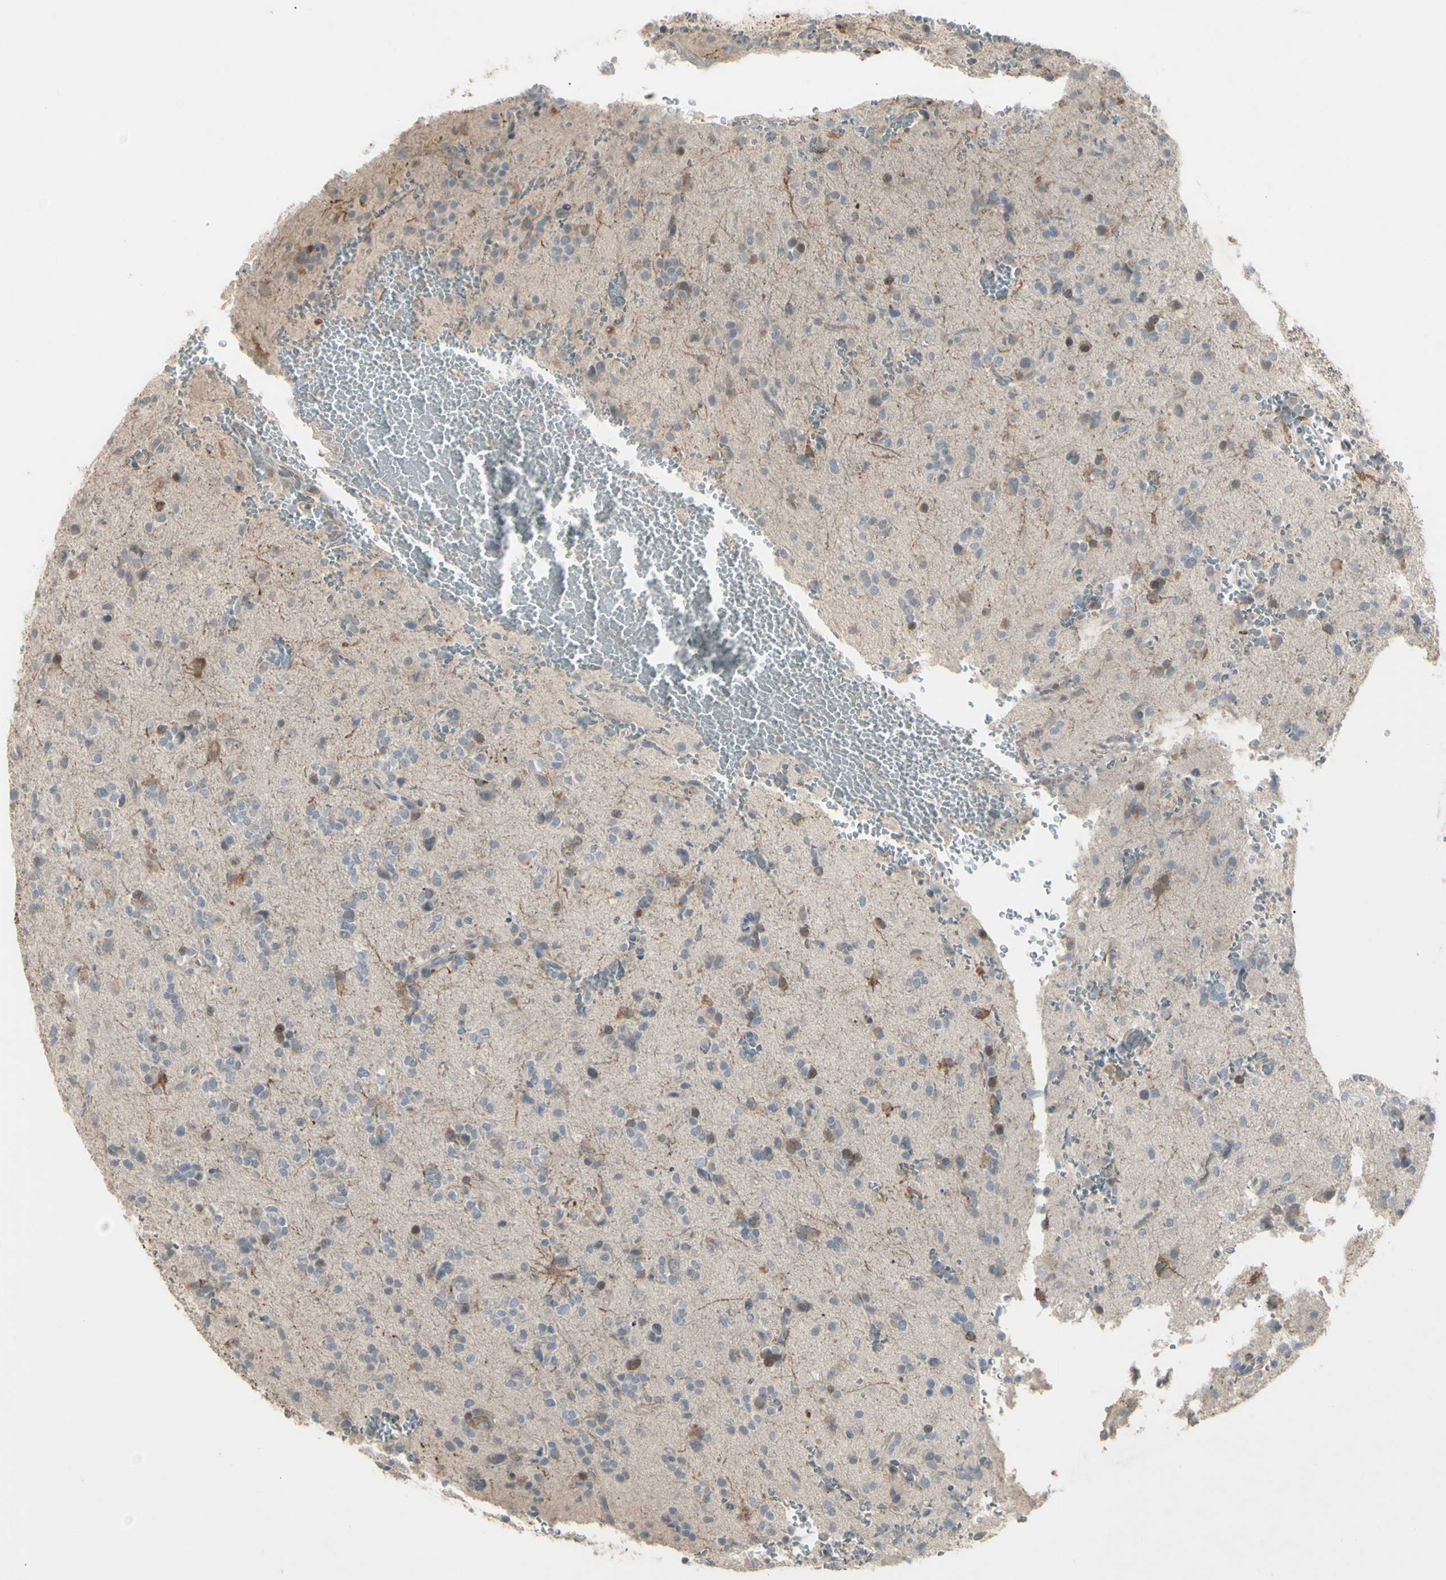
{"staining": {"intensity": "weak", "quantity": "25%-75%", "location": "cytoplasmic/membranous"}, "tissue": "glioma", "cell_type": "Tumor cells", "image_type": "cancer", "snomed": [{"axis": "morphology", "description": "Glioma, malignant, High grade"}, {"axis": "topography", "description": "Brain"}], "caption": "The histopathology image shows staining of glioma, revealing weak cytoplasmic/membranous protein positivity (brown color) within tumor cells.", "gene": "PIAS4", "patient": {"sex": "male", "age": 47}}